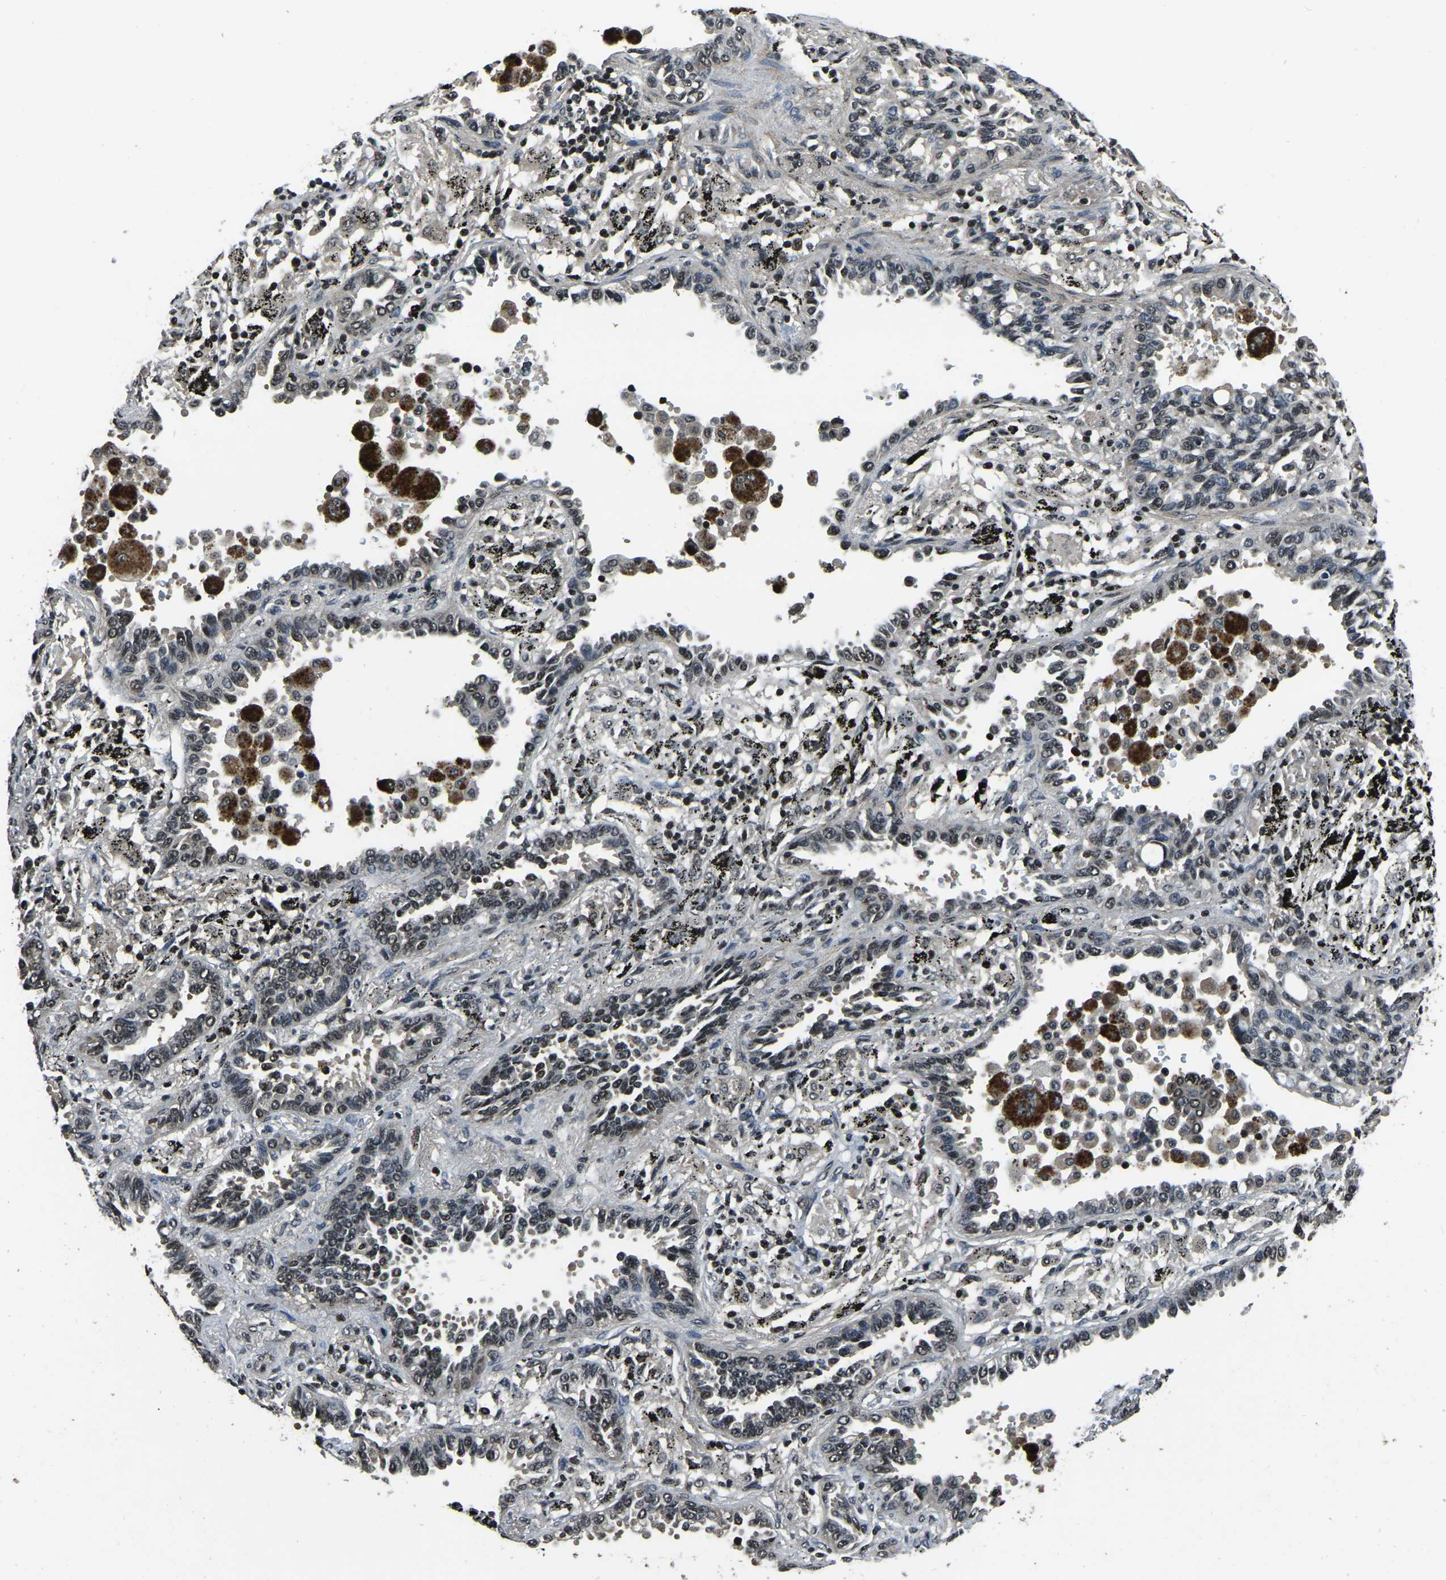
{"staining": {"intensity": "weak", "quantity": "<25%", "location": "nuclear"}, "tissue": "lung cancer", "cell_type": "Tumor cells", "image_type": "cancer", "snomed": [{"axis": "morphology", "description": "Normal tissue, NOS"}, {"axis": "morphology", "description": "Adenocarcinoma, NOS"}, {"axis": "topography", "description": "Lung"}], "caption": "IHC histopathology image of neoplastic tissue: human lung adenocarcinoma stained with DAB exhibits no significant protein positivity in tumor cells.", "gene": "ANKIB1", "patient": {"sex": "male", "age": 59}}